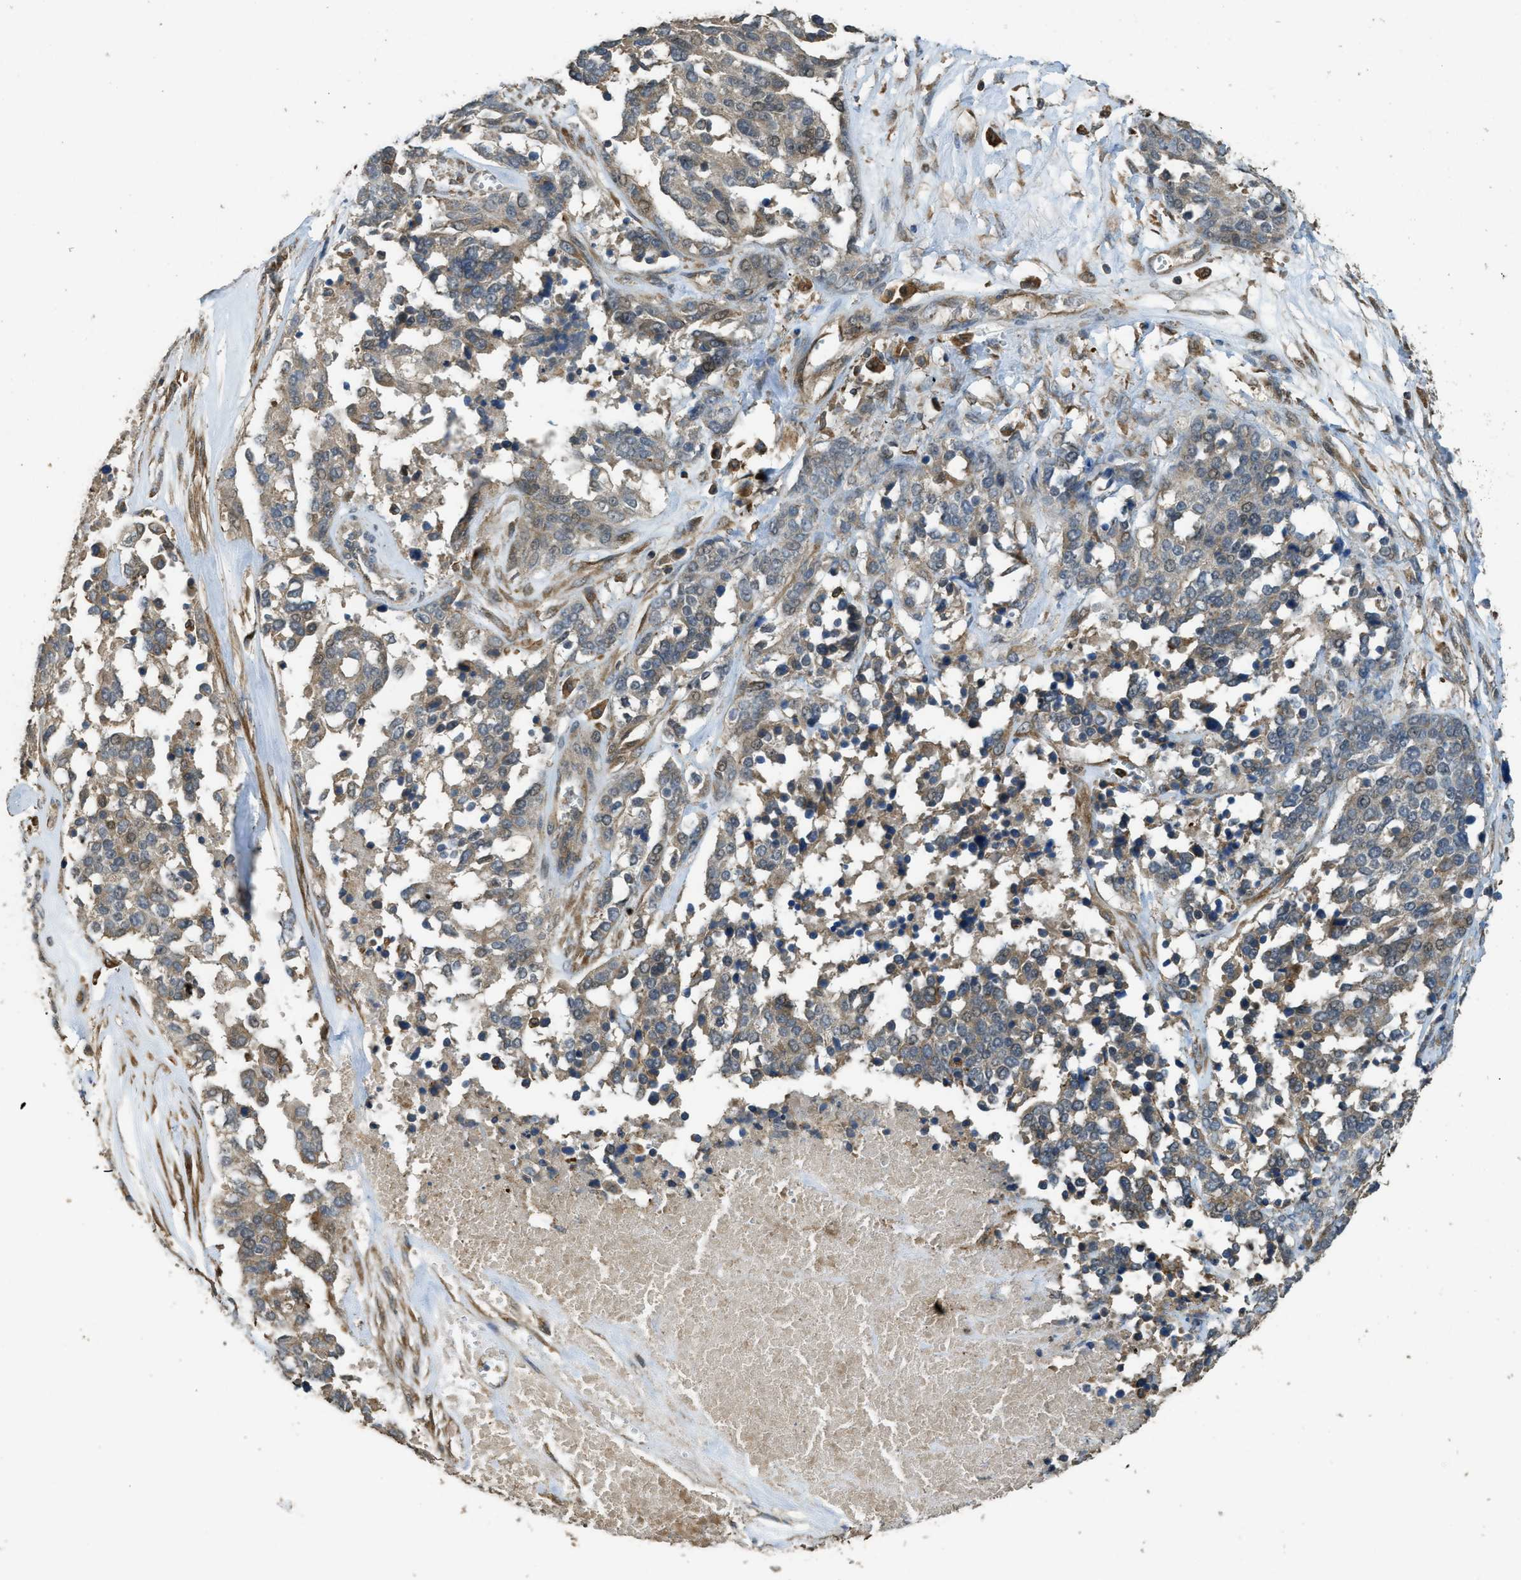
{"staining": {"intensity": "moderate", "quantity": "25%-75%", "location": "cytoplasmic/membranous"}, "tissue": "ovarian cancer", "cell_type": "Tumor cells", "image_type": "cancer", "snomed": [{"axis": "morphology", "description": "Cystadenocarcinoma, serous, NOS"}, {"axis": "topography", "description": "Ovary"}], "caption": "Ovarian cancer stained for a protein exhibits moderate cytoplasmic/membranous positivity in tumor cells.", "gene": "PPP6R3", "patient": {"sex": "female", "age": 44}}